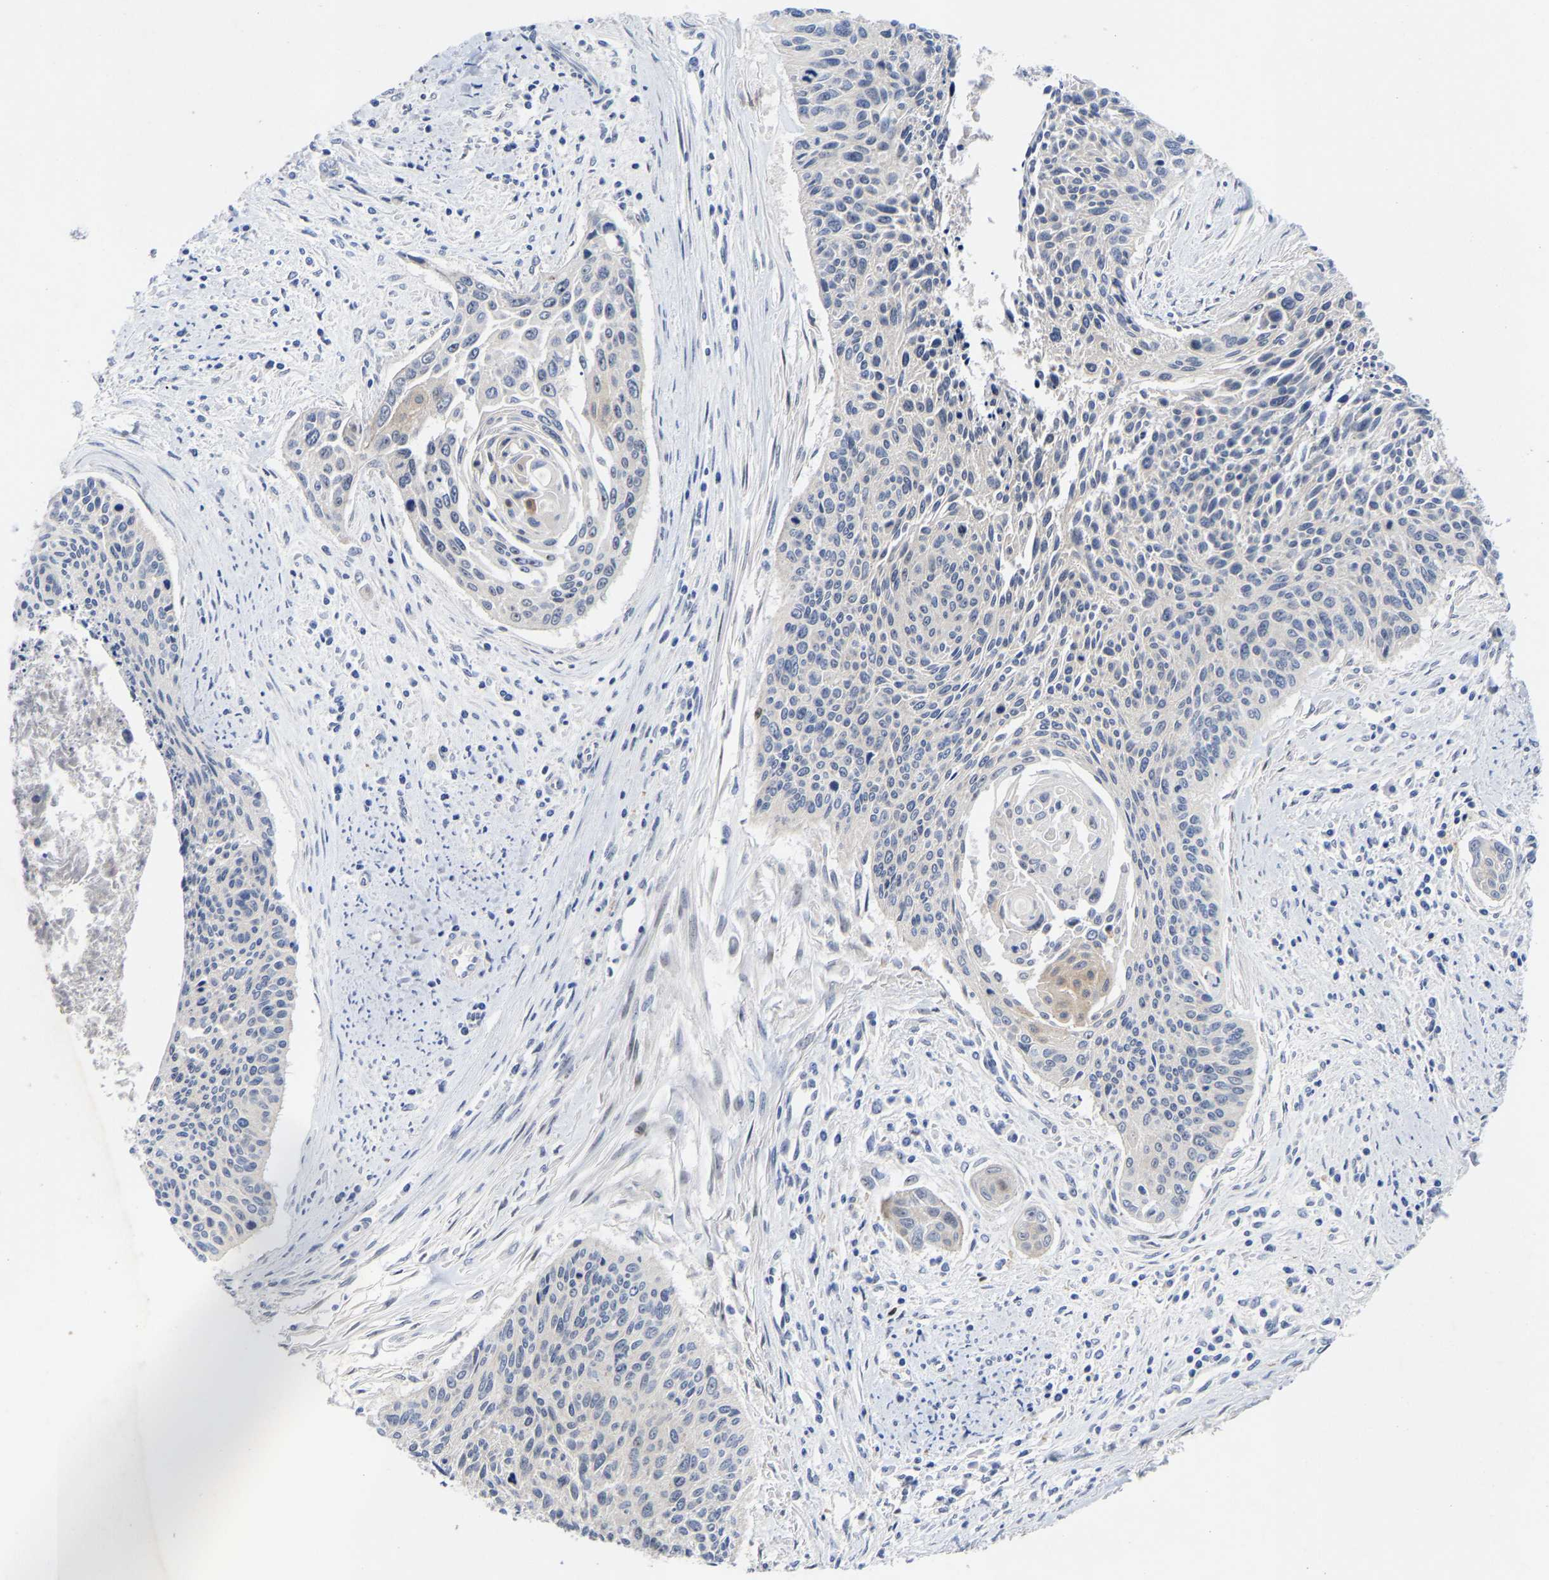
{"staining": {"intensity": "negative", "quantity": "none", "location": "none"}, "tissue": "cervical cancer", "cell_type": "Tumor cells", "image_type": "cancer", "snomed": [{"axis": "morphology", "description": "Squamous cell carcinoma, NOS"}, {"axis": "topography", "description": "Cervix"}], "caption": "Immunohistochemistry (IHC) photomicrograph of cervical cancer stained for a protein (brown), which exhibits no expression in tumor cells. (Stains: DAB IHC with hematoxylin counter stain, Microscopy: brightfield microscopy at high magnification).", "gene": "NLE1", "patient": {"sex": "female", "age": 55}}